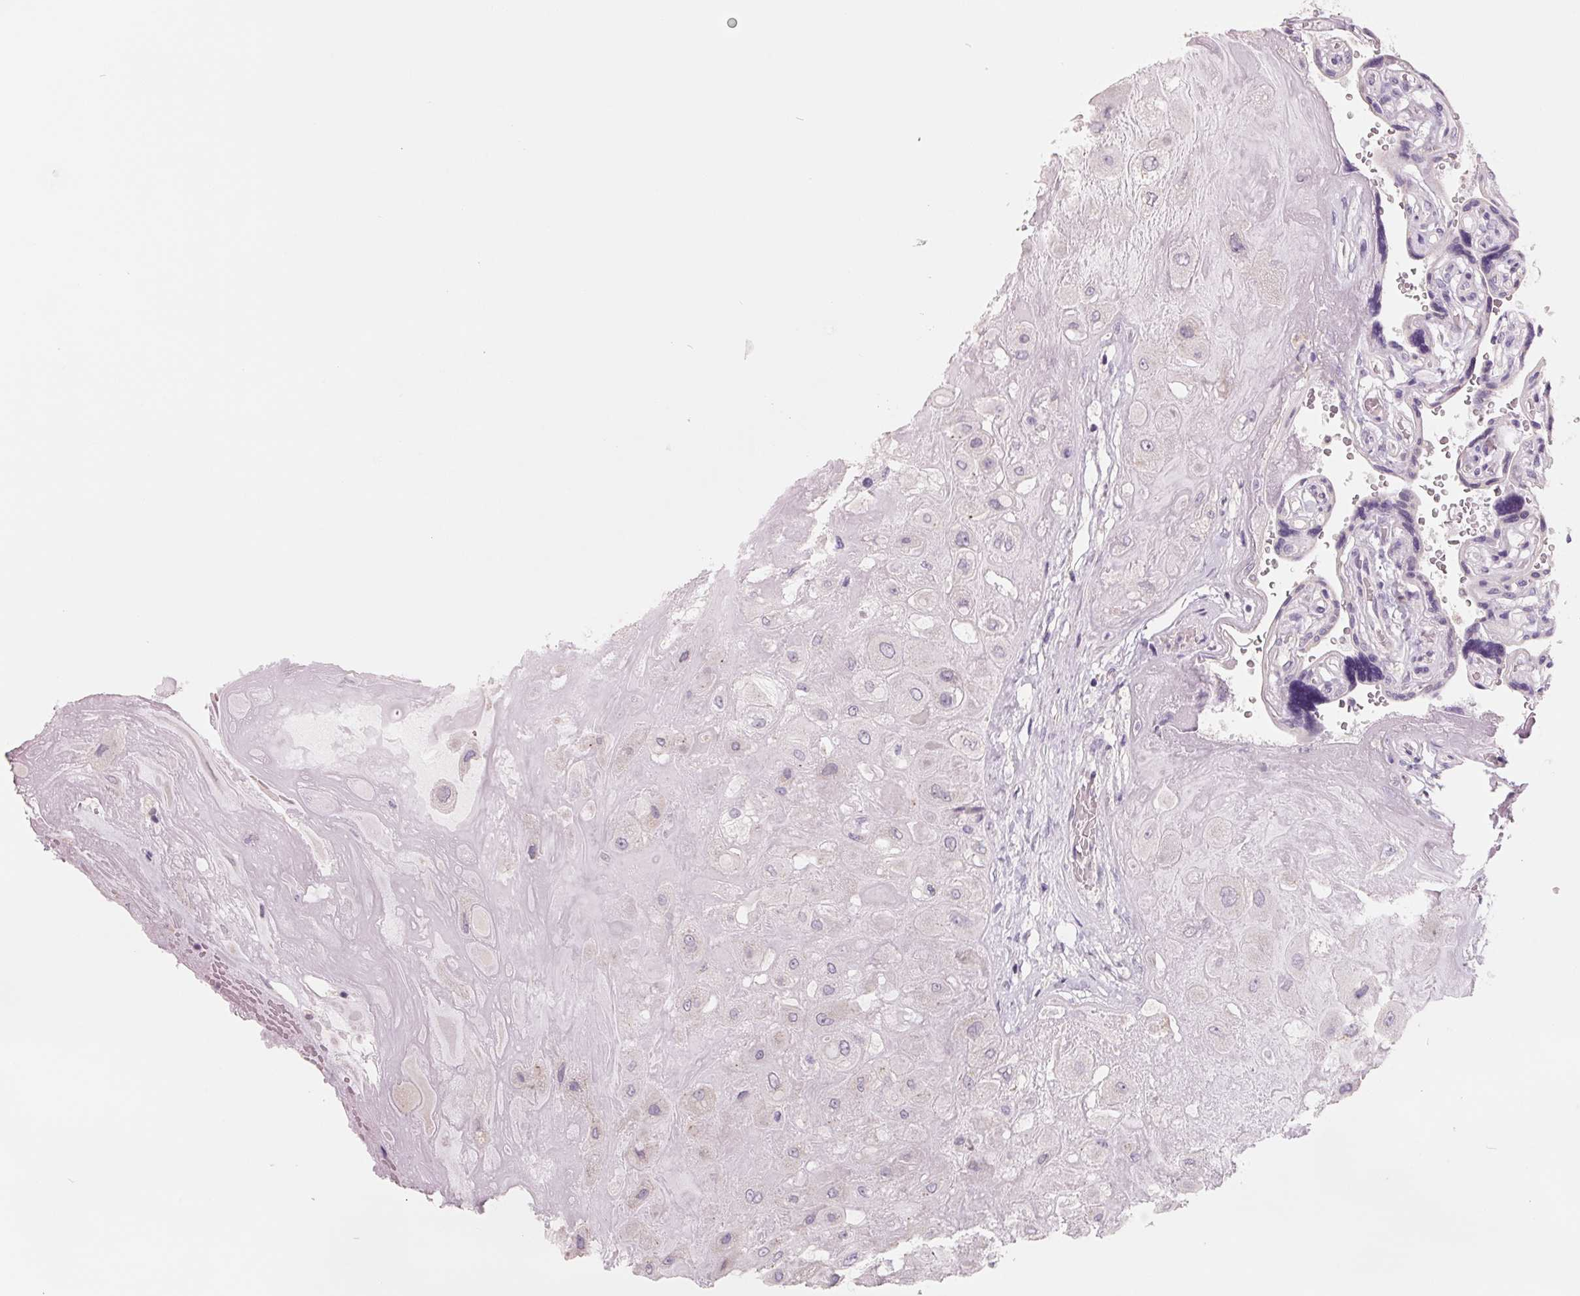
{"staining": {"intensity": "negative", "quantity": "none", "location": "none"}, "tissue": "placenta", "cell_type": "Decidual cells", "image_type": "normal", "snomed": [{"axis": "morphology", "description": "Normal tissue, NOS"}, {"axis": "topography", "description": "Placenta"}], "caption": "There is no significant positivity in decidual cells of placenta.", "gene": "FTCD", "patient": {"sex": "female", "age": 32}}